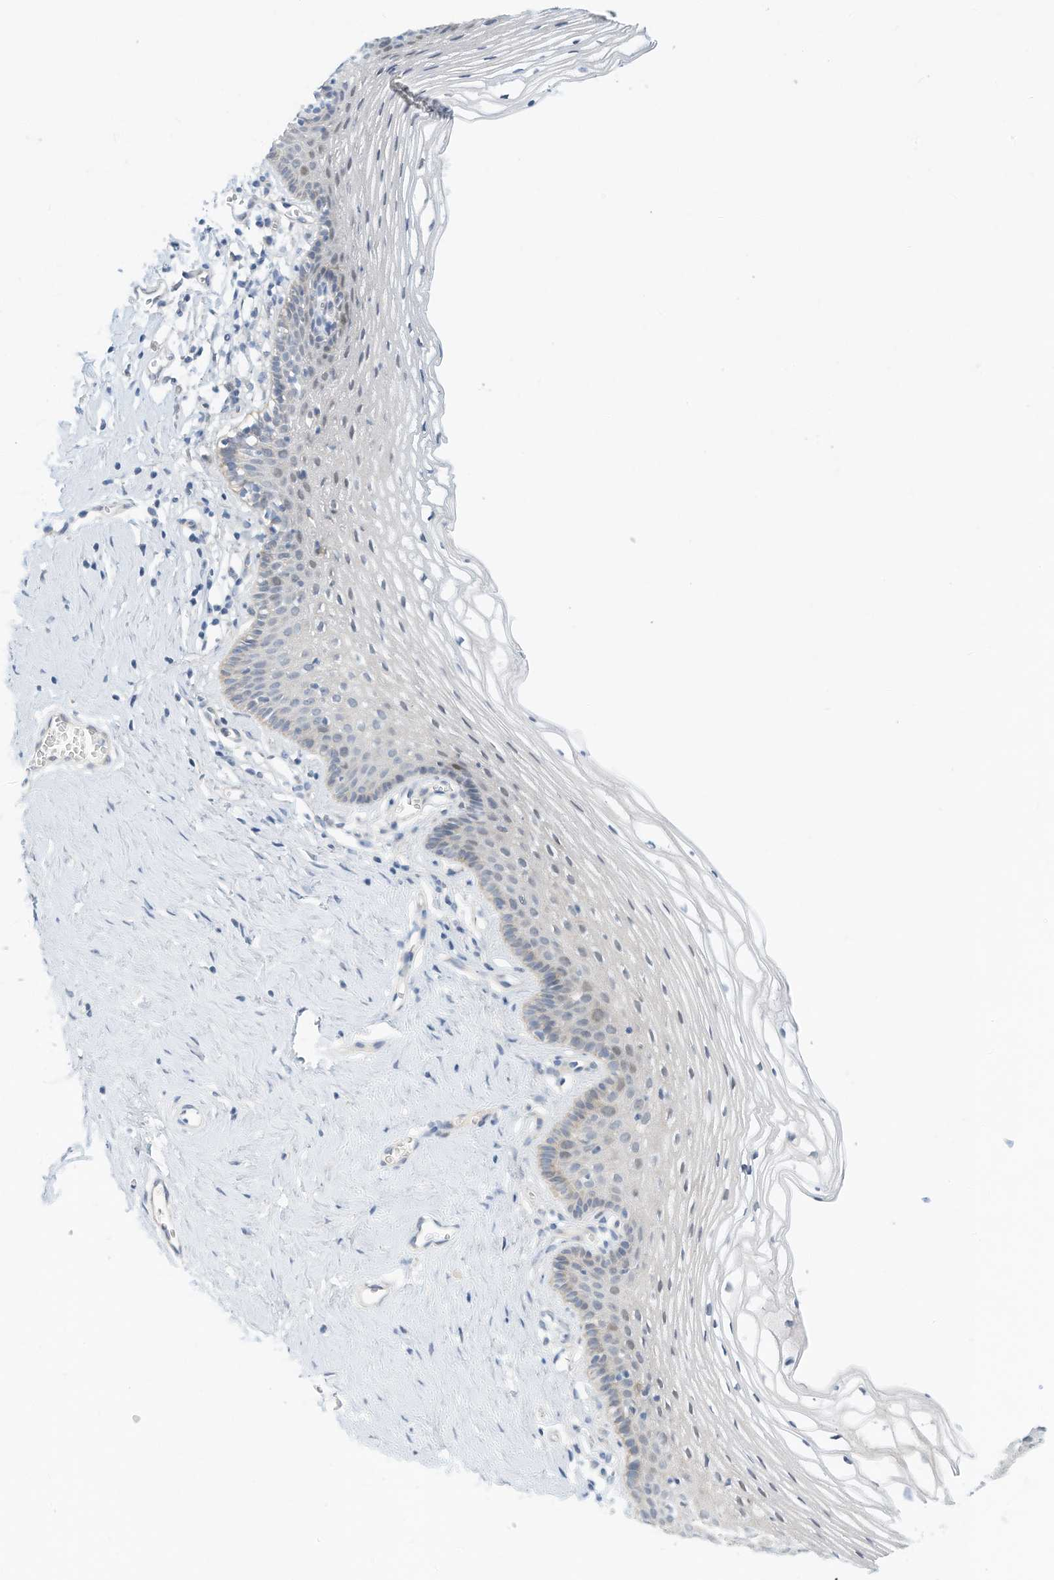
{"staining": {"intensity": "negative", "quantity": "none", "location": "none"}, "tissue": "vagina", "cell_type": "Squamous epithelial cells", "image_type": "normal", "snomed": [{"axis": "morphology", "description": "Normal tissue, NOS"}, {"axis": "topography", "description": "Vagina"}], "caption": "Immunohistochemical staining of normal human vagina displays no significant staining in squamous epithelial cells.", "gene": "ARHGAP28", "patient": {"sex": "female", "age": 32}}